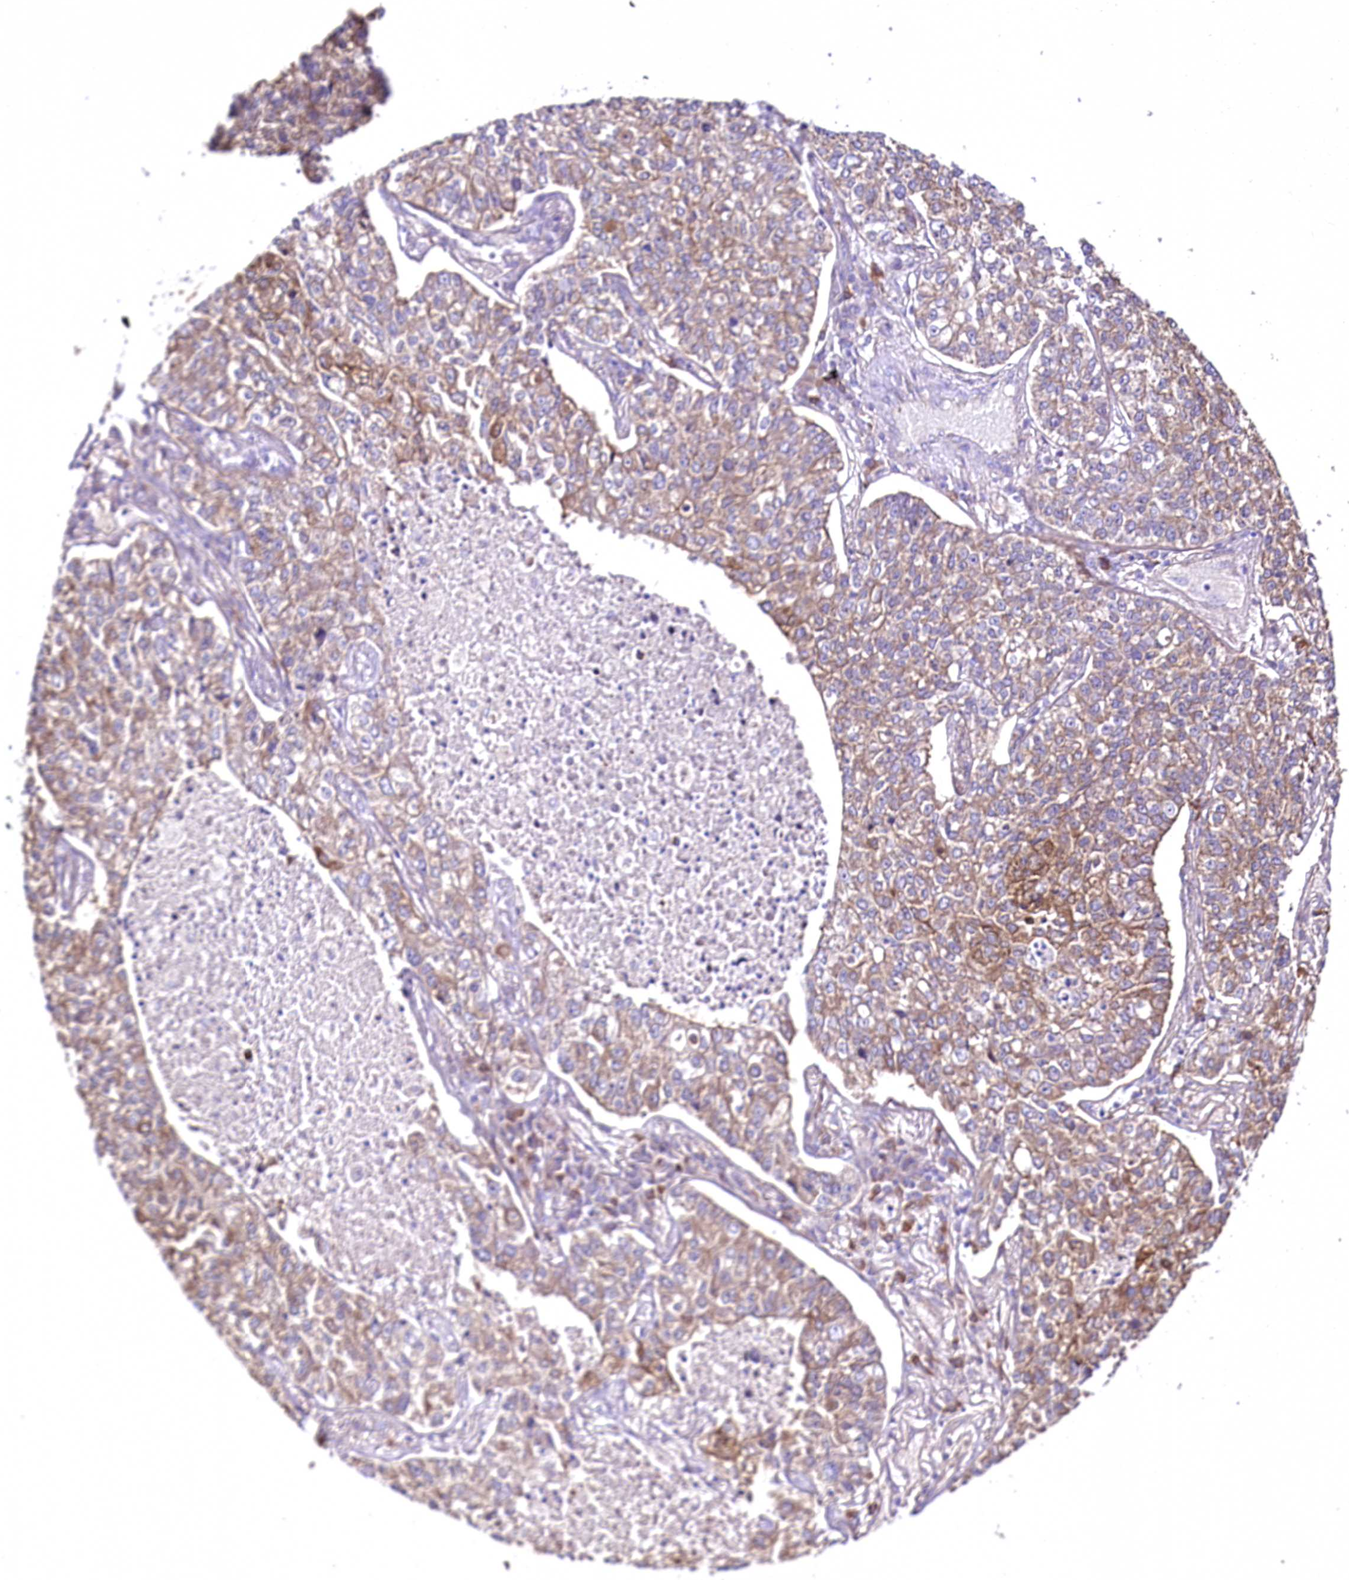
{"staining": {"intensity": "moderate", "quantity": "25%-75%", "location": "cytoplasmic/membranous"}, "tissue": "lung cancer", "cell_type": "Tumor cells", "image_type": "cancer", "snomed": [{"axis": "morphology", "description": "Adenocarcinoma, NOS"}, {"axis": "topography", "description": "Lung"}], "caption": "A photomicrograph of lung adenocarcinoma stained for a protein exhibits moderate cytoplasmic/membranous brown staining in tumor cells. (DAB = brown stain, brightfield microscopy at high magnification).", "gene": "CEP164", "patient": {"sex": "male", "age": 49}}